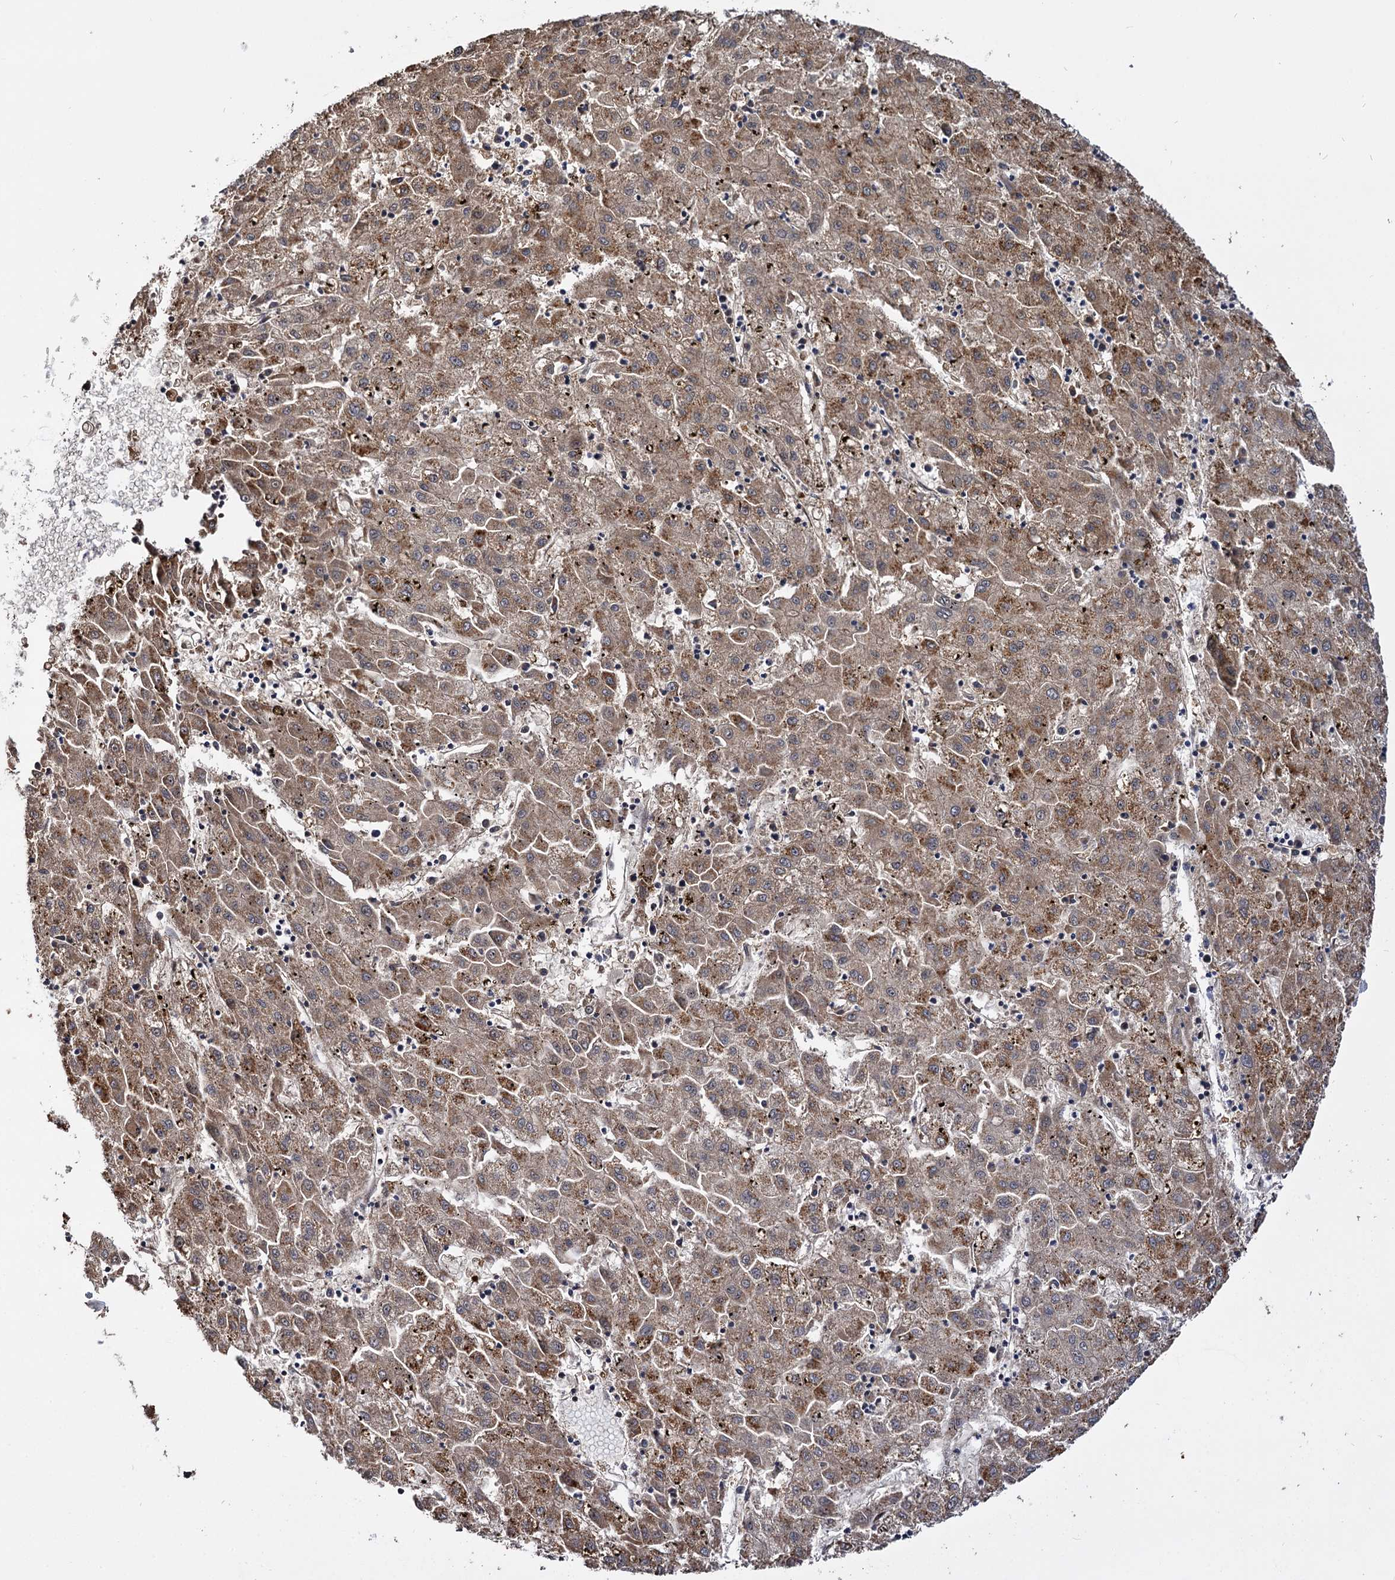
{"staining": {"intensity": "moderate", "quantity": ">75%", "location": "cytoplasmic/membranous"}, "tissue": "liver cancer", "cell_type": "Tumor cells", "image_type": "cancer", "snomed": [{"axis": "morphology", "description": "Carcinoma, Hepatocellular, NOS"}, {"axis": "topography", "description": "Liver"}], "caption": "A histopathology image showing moderate cytoplasmic/membranous staining in approximately >75% of tumor cells in liver hepatocellular carcinoma, as visualized by brown immunohistochemical staining.", "gene": "IDI1", "patient": {"sex": "male", "age": 72}}